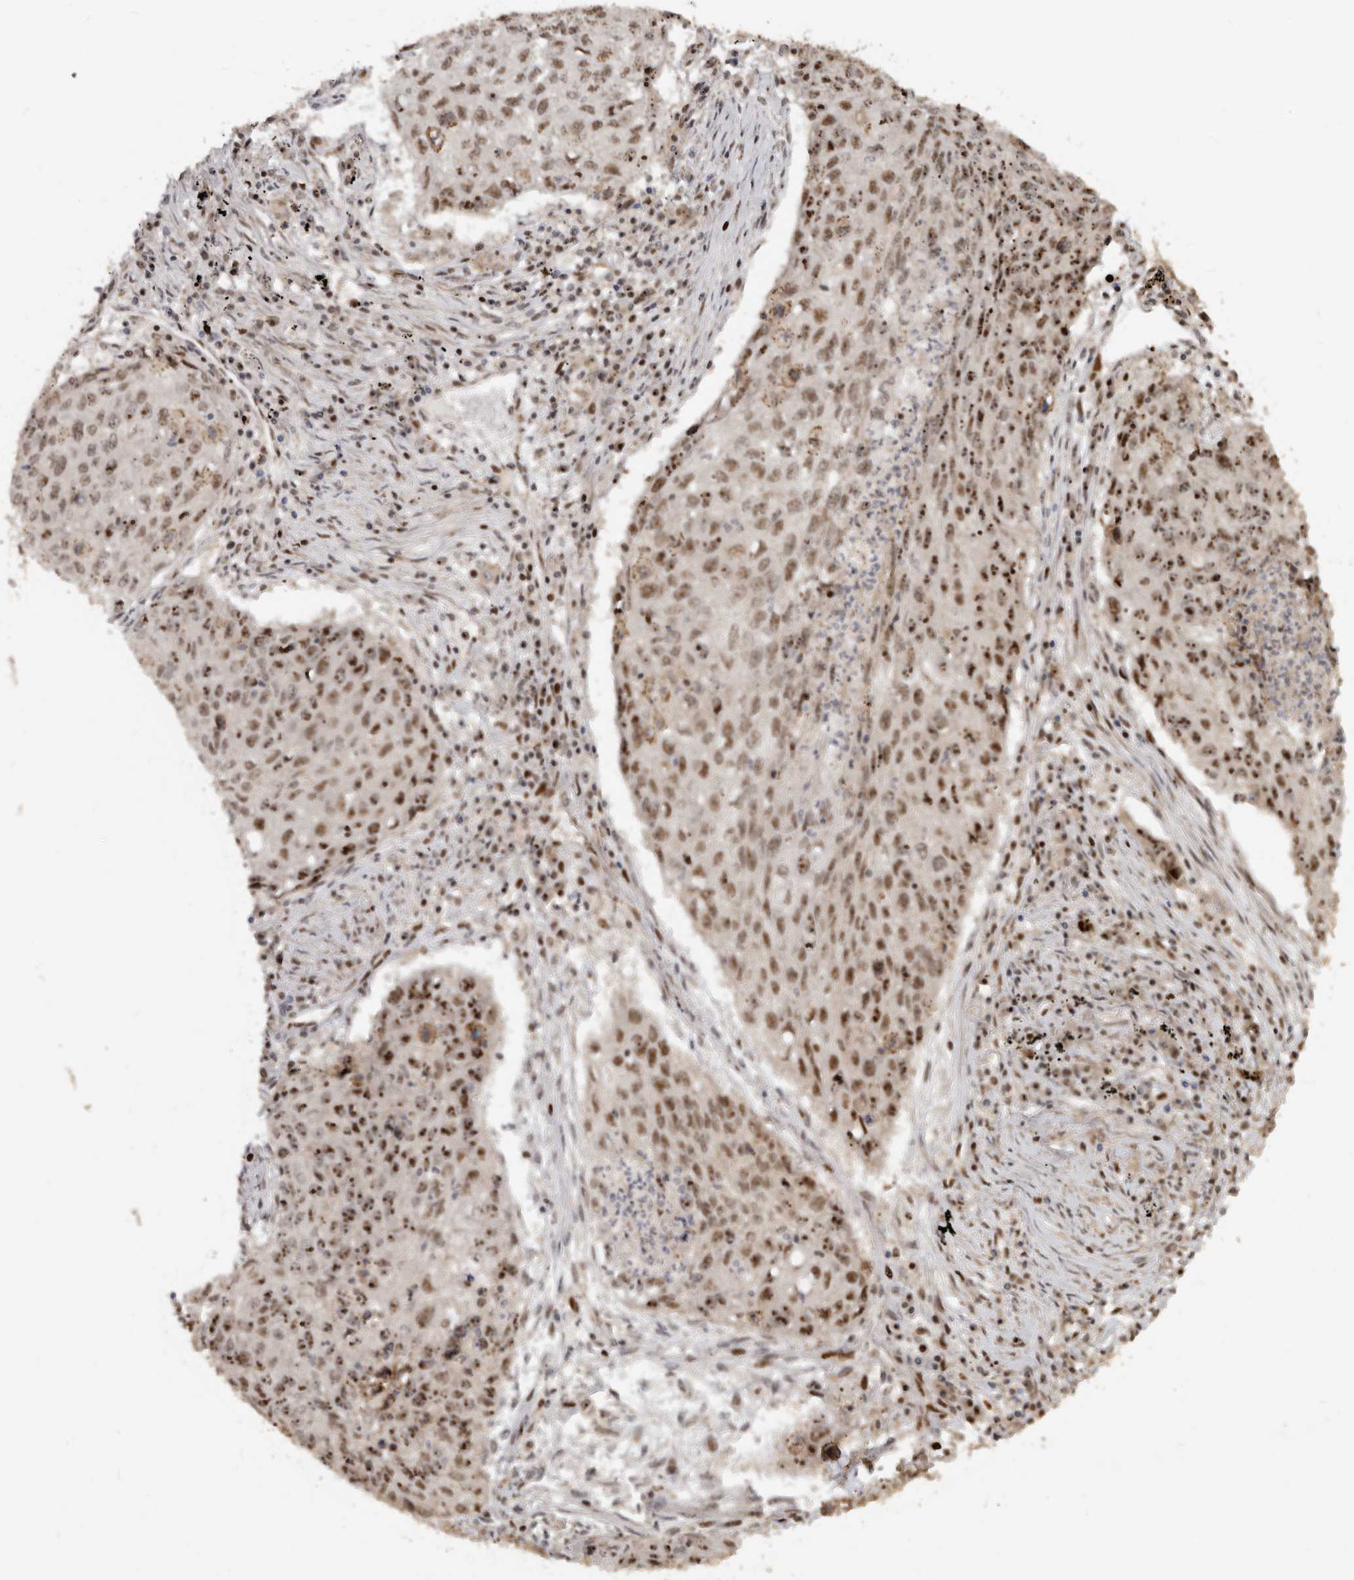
{"staining": {"intensity": "moderate", "quantity": ">75%", "location": "nuclear"}, "tissue": "lung cancer", "cell_type": "Tumor cells", "image_type": "cancer", "snomed": [{"axis": "morphology", "description": "Squamous cell carcinoma, NOS"}, {"axis": "topography", "description": "Lung"}], "caption": "Protein staining reveals moderate nuclear expression in approximately >75% of tumor cells in squamous cell carcinoma (lung). Immunohistochemistry (ihc) stains the protein in brown and the nuclei are stained blue.", "gene": "GPBP1L1", "patient": {"sex": "female", "age": 63}}